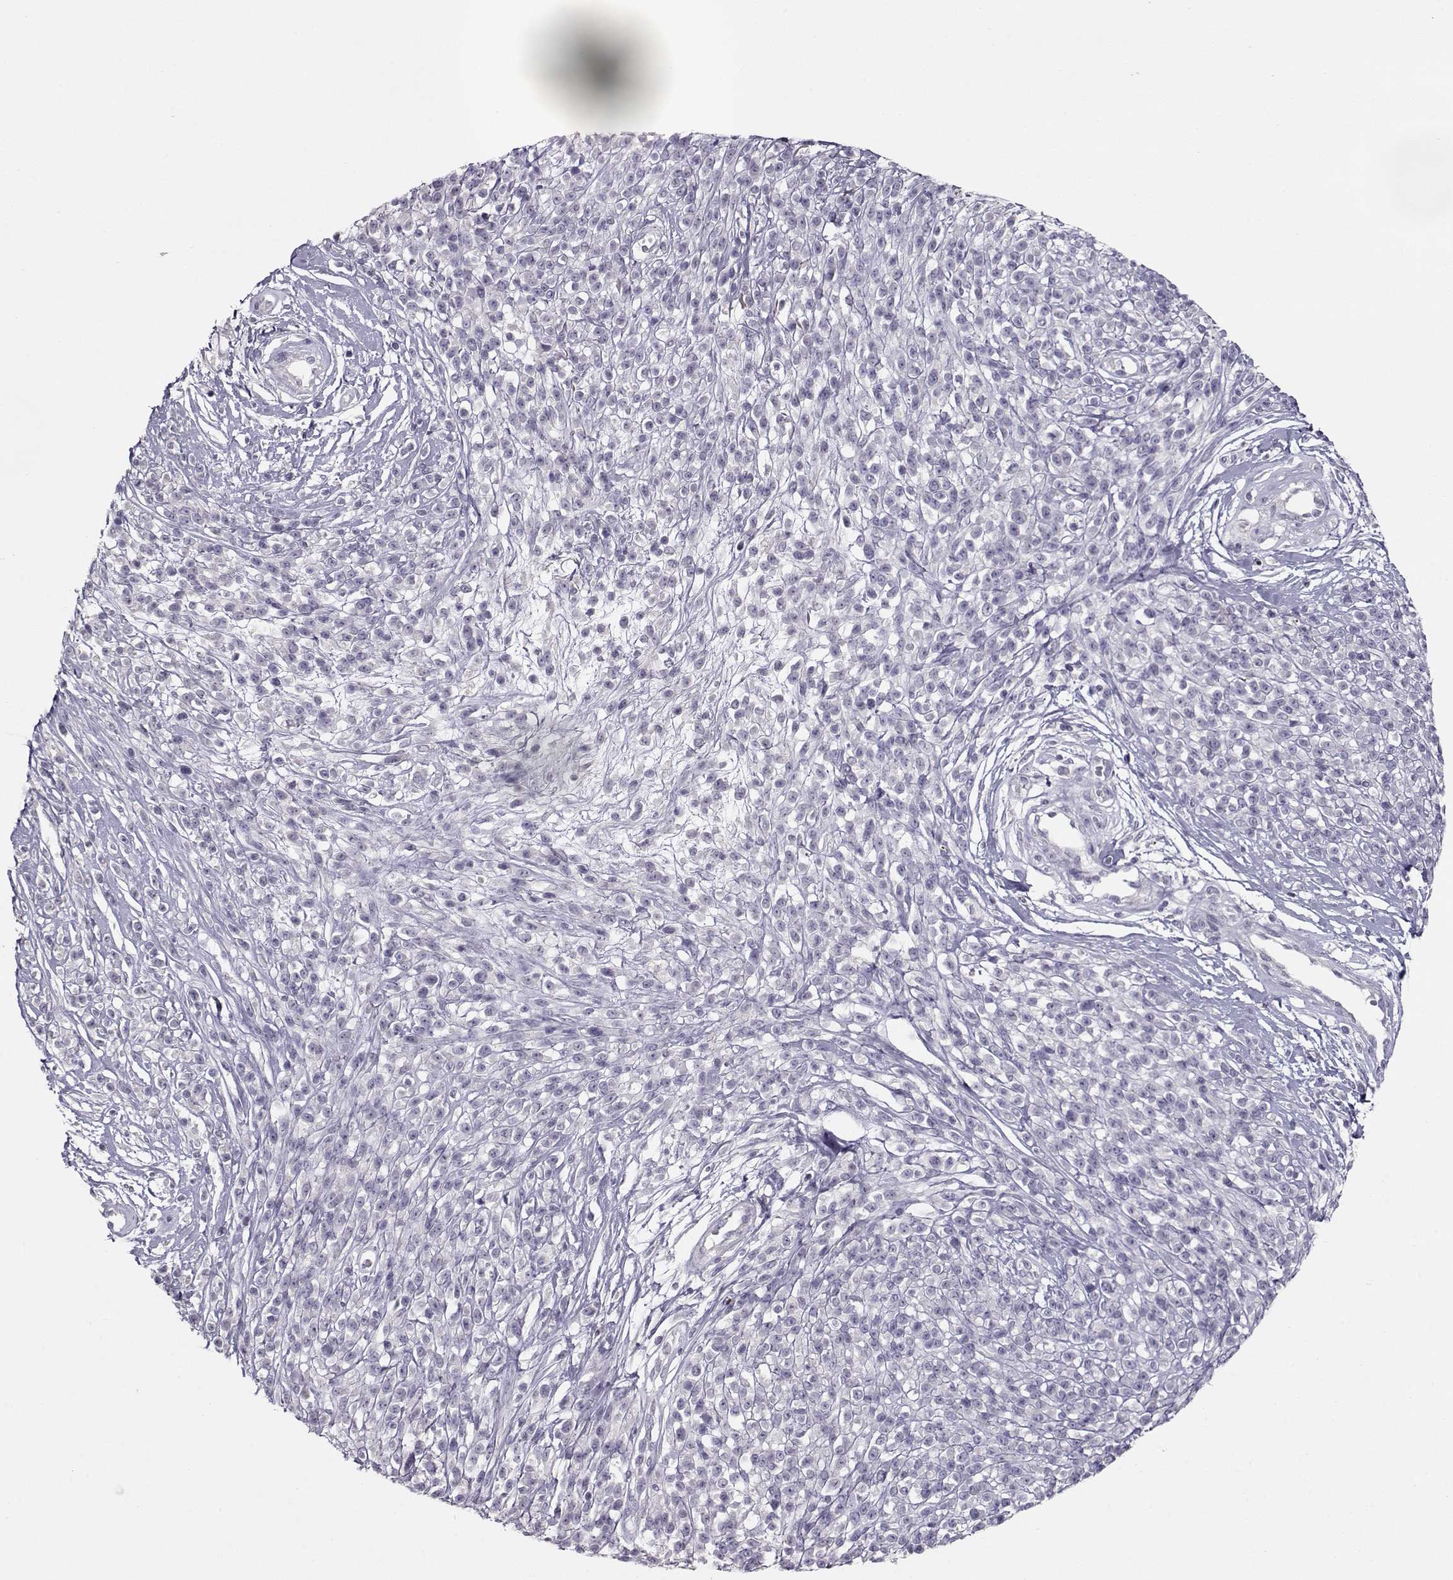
{"staining": {"intensity": "negative", "quantity": "none", "location": "none"}, "tissue": "melanoma", "cell_type": "Tumor cells", "image_type": "cancer", "snomed": [{"axis": "morphology", "description": "Malignant melanoma, NOS"}, {"axis": "topography", "description": "Skin"}, {"axis": "topography", "description": "Skin of trunk"}], "caption": "This is an immunohistochemistry image of malignant melanoma. There is no positivity in tumor cells.", "gene": "GRK1", "patient": {"sex": "male", "age": 74}}